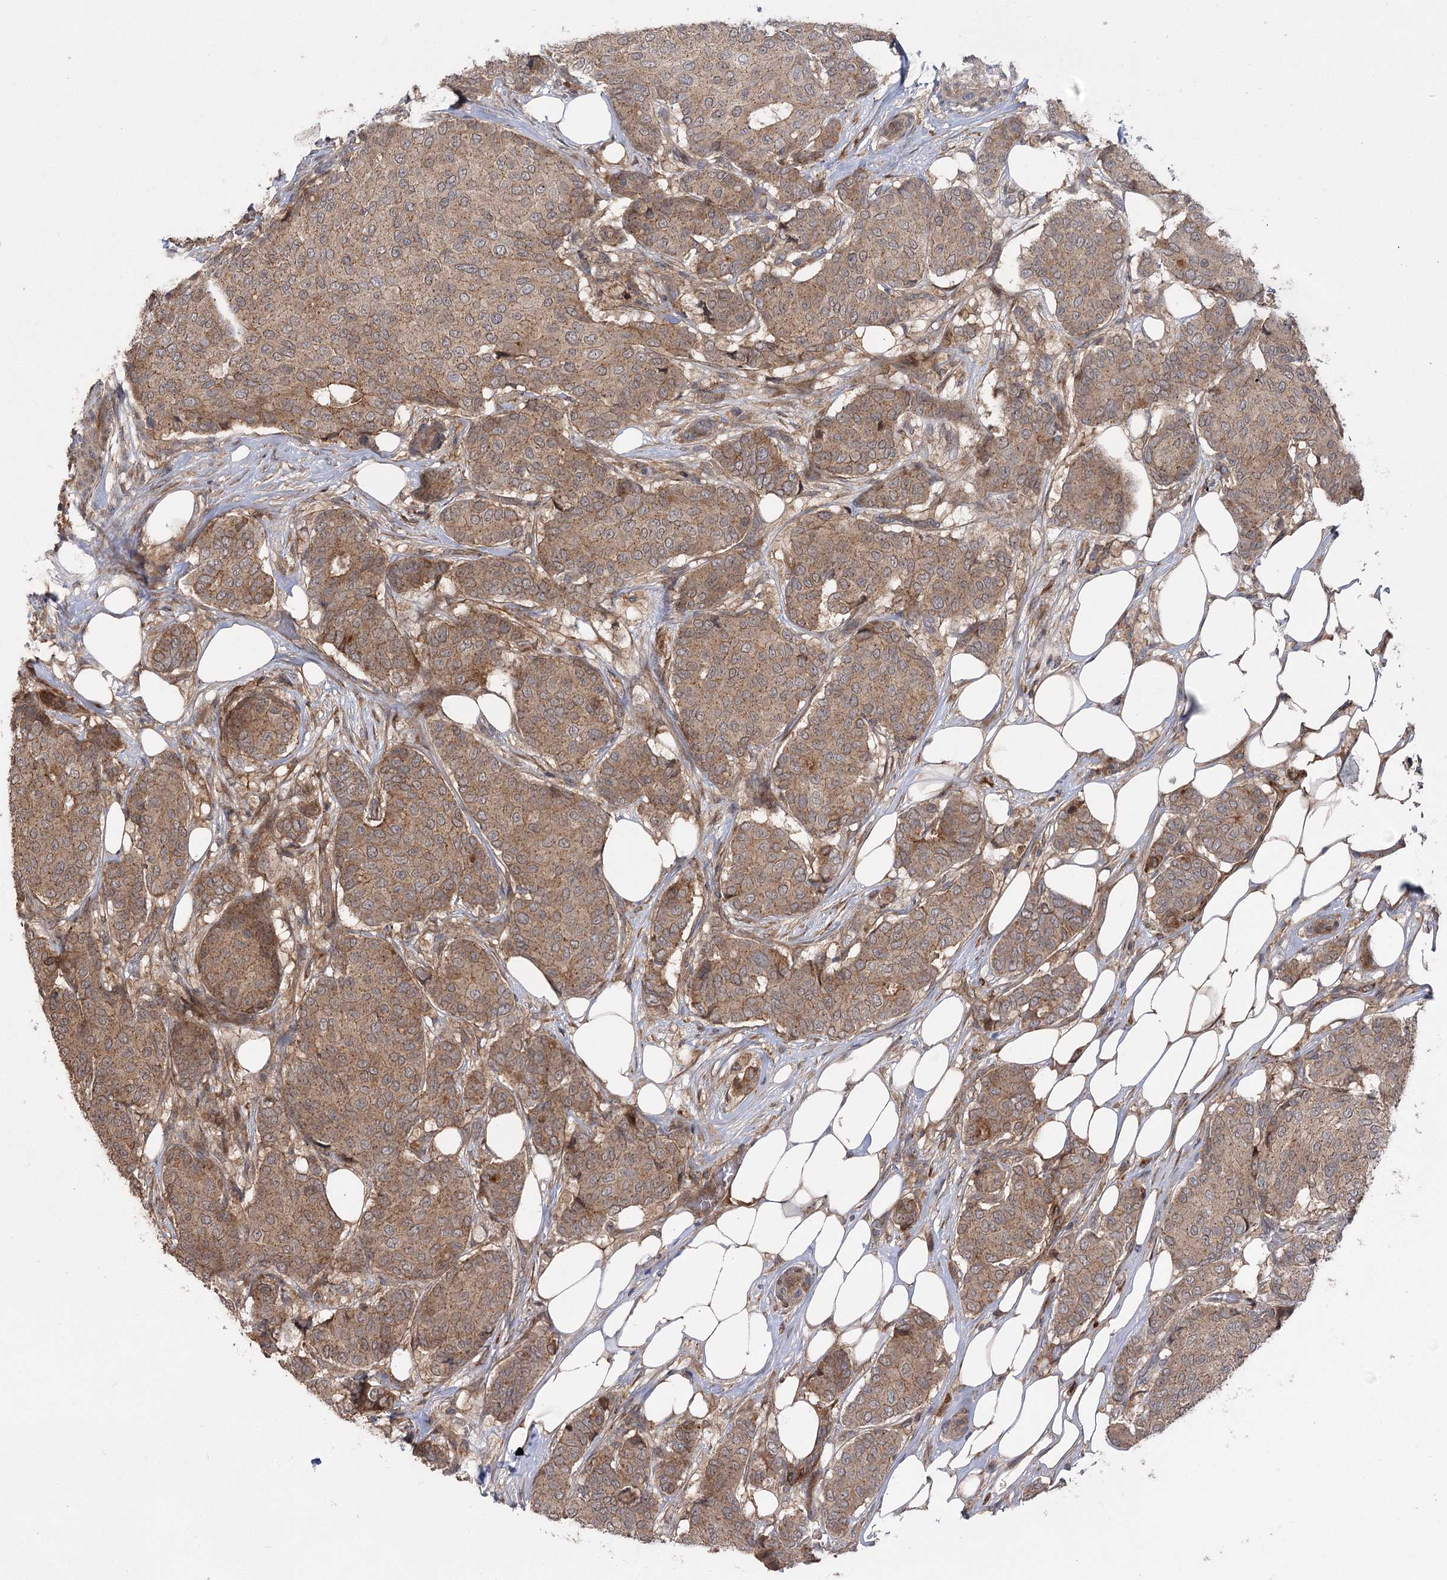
{"staining": {"intensity": "moderate", "quantity": ">75%", "location": "cytoplasmic/membranous"}, "tissue": "breast cancer", "cell_type": "Tumor cells", "image_type": "cancer", "snomed": [{"axis": "morphology", "description": "Duct carcinoma"}, {"axis": "topography", "description": "Breast"}], "caption": "A photomicrograph of human breast cancer (infiltrating ductal carcinoma) stained for a protein displays moderate cytoplasmic/membranous brown staining in tumor cells.", "gene": "KCNN2", "patient": {"sex": "female", "age": 75}}